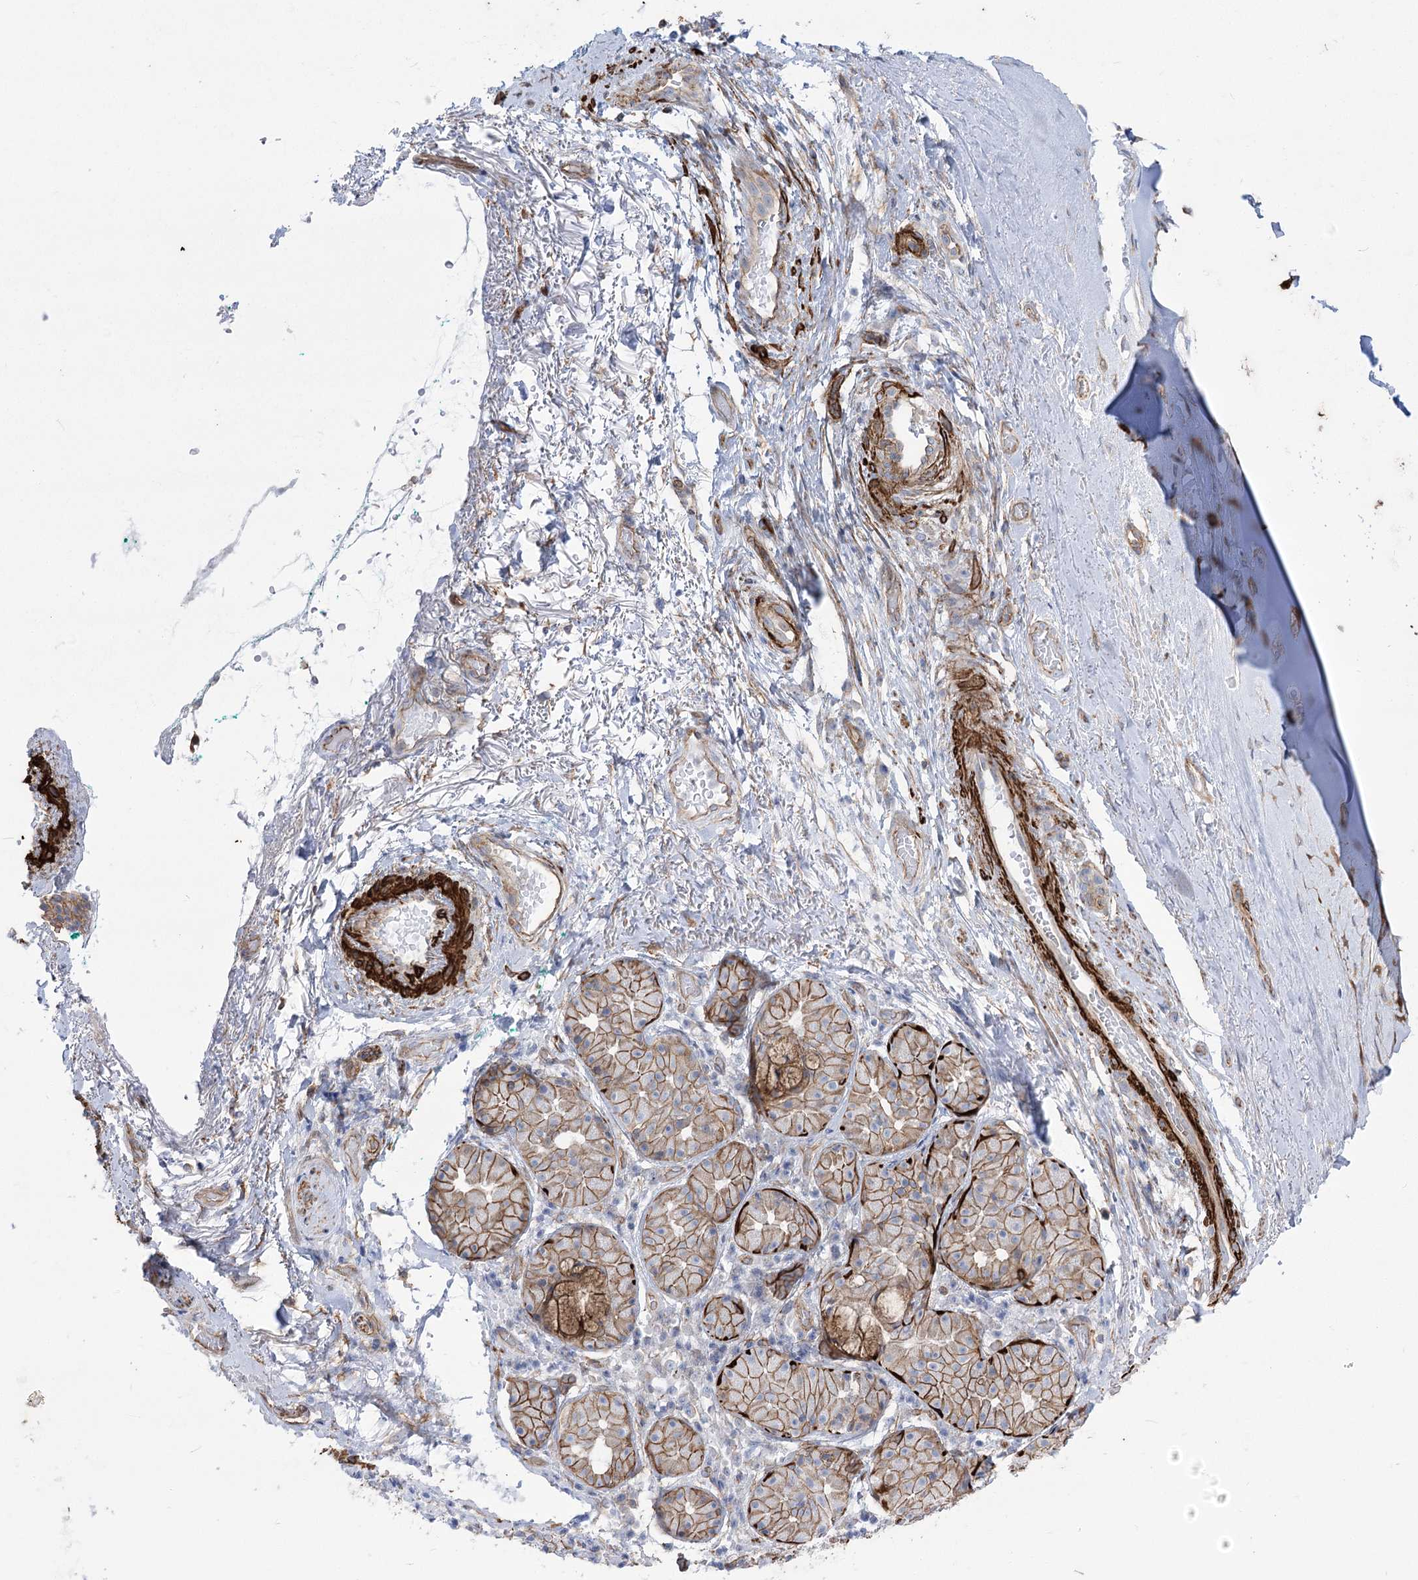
{"staining": {"intensity": "moderate", "quantity": ">75%", "location": "cytoplasmic/membranous"}, "tissue": "soft tissue", "cell_type": "Chondrocytes", "image_type": "normal", "snomed": [{"axis": "morphology", "description": "Normal tissue, NOS"}, {"axis": "morphology", "description": "Basal cell carcinoma"}, {"axis": "topography", "description": "Cartilage tissue"}, {"axis": "topography", "description": "Nasopharynx"}, {"axis": "topography", "description": "Oral tissue"}], "caption": "Normal soft tissue was stained to show a protein in brown. There is medium levels of moderate cytoplasmic/membranous staining in about >75% of chondrocytes. (IHC, brightfield microscopy, high magnification).", "gene": "PLEKHA5", "patient": {"sex": "female", "age": 77}}